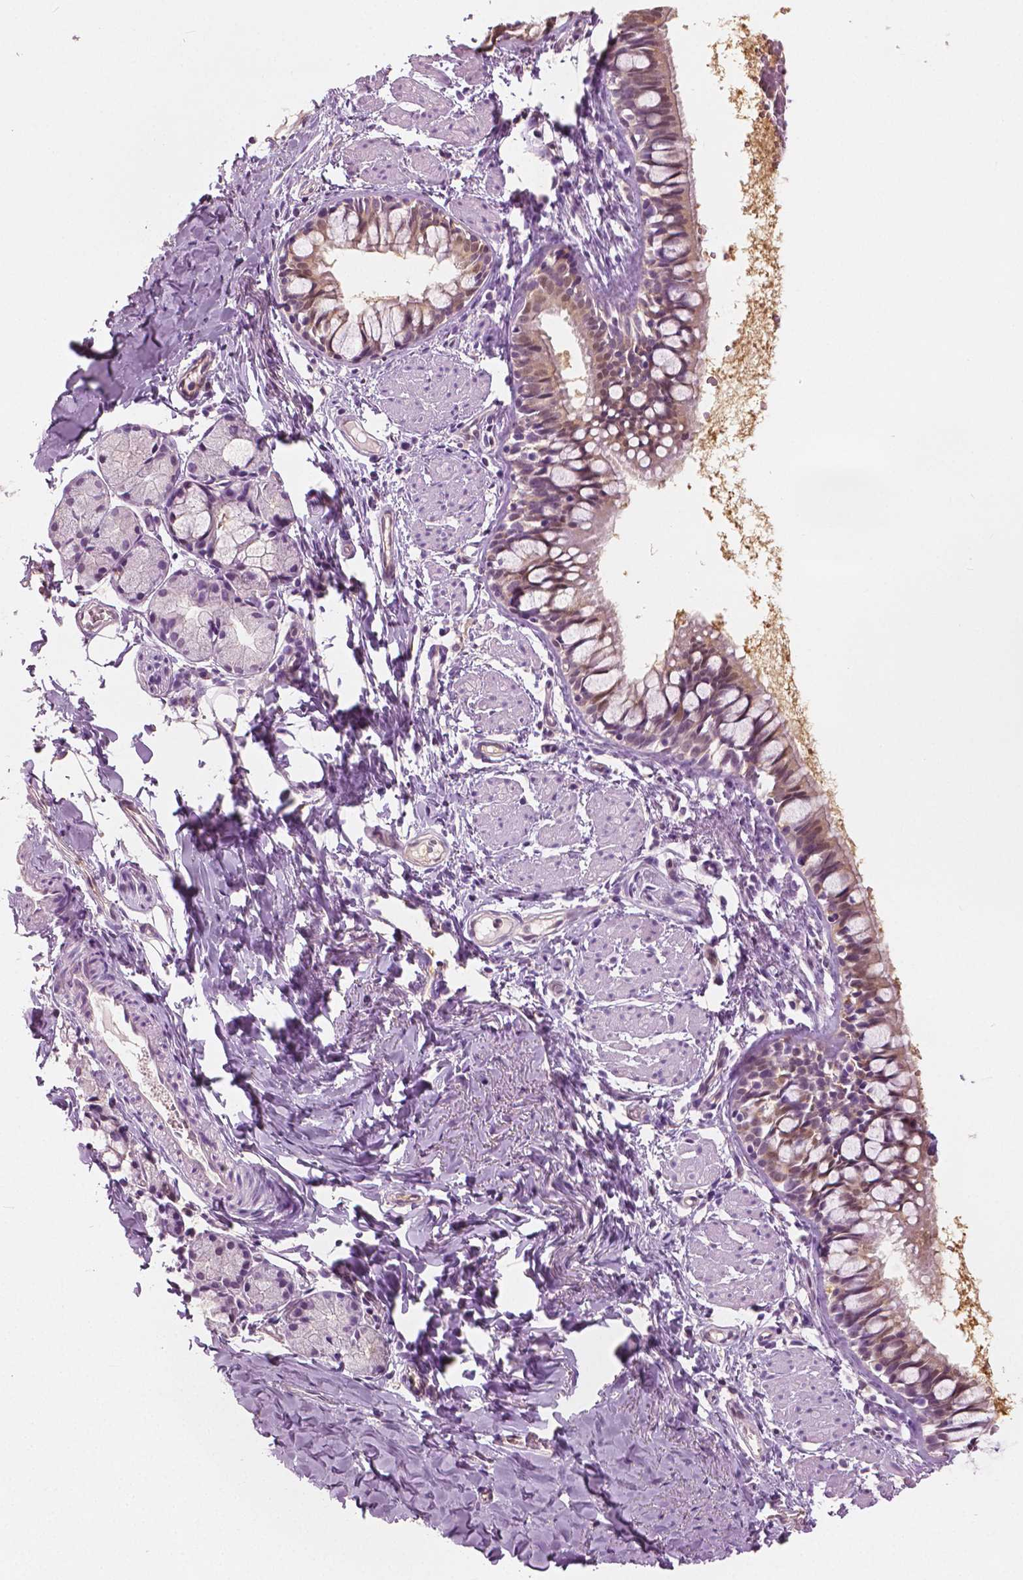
{"staining": {"intensity": "weak", "quantity": "25%-75%", "location": "cytoplasmic/membranous"}, "tissue": "bronchus", "cell_type": "Respiratory epithelial cells", "image_type": "normal", "snomed": [{"axis": "morphology", "description": "Normal tissue, NOS"}, {"axis": "topography", "description": "Bronchus"}], "caption": "Brown immunohistochemical staining in unremarkable human bronchus demonstrates weak cytoplasmic/membranous expression in about 25%-75% of respiratory epithelial cells. The protein of interest is shown in brown color, while the nuclei are stained blue.", "gene": "TKFC", "patient": {"sex": "male", "age": 1}}